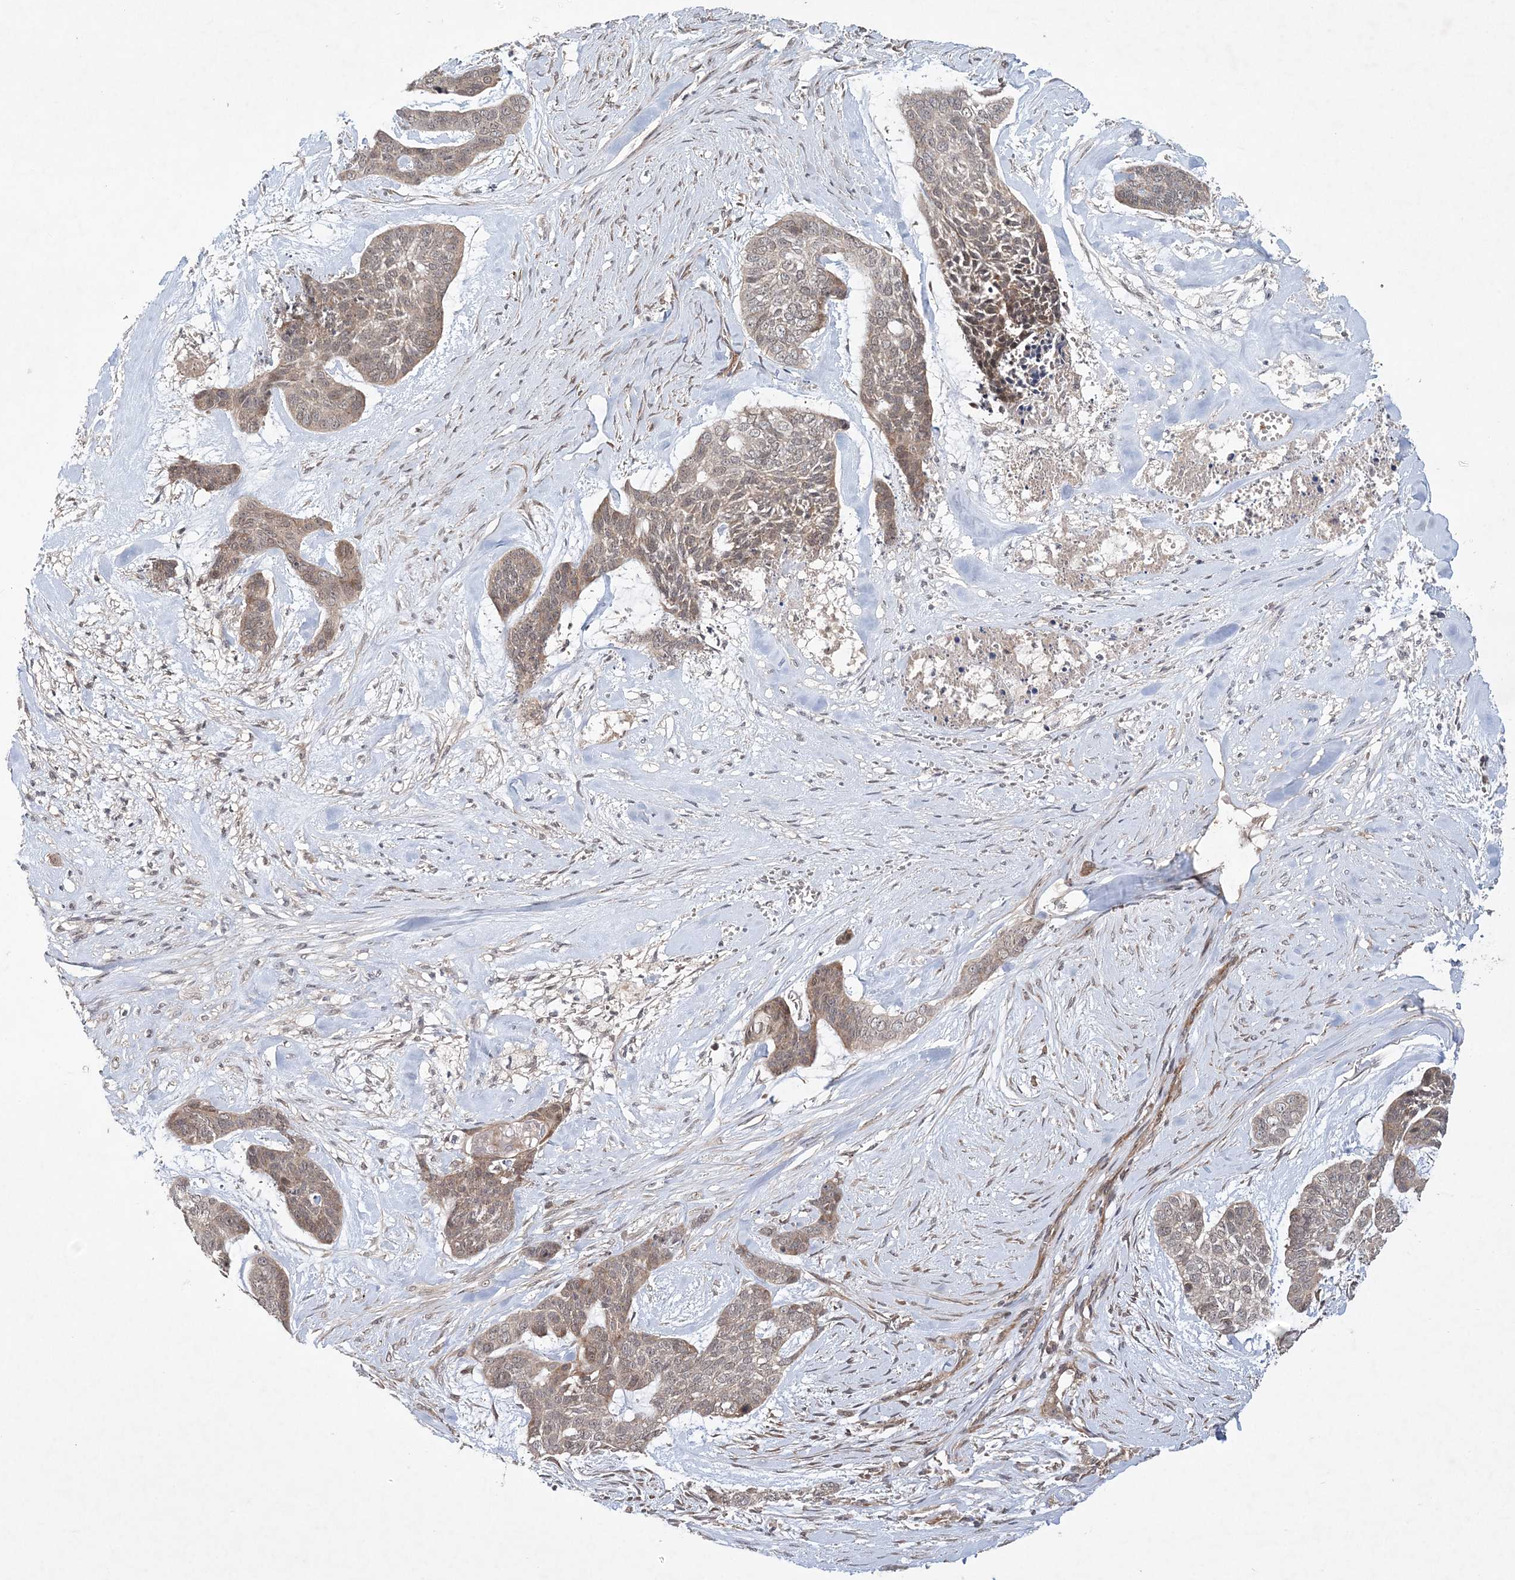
{"staining": {"intensity": "weak", "quantity": "25%-75%", "location": "cytoplasmic/membranous"}, "tissue": "skin cancer", "cell_type": "Tumor cells", "image_type": "cancer", "snomed": [{"axis": "morphology", "description": "Basal cell carcinoma"}, {"axis": "topography", "description": "Skin"}], "caption": "Protein analysis of skin cancer tissue displays weak cytoplasmic/membranous staining in about 25%-75% of tumor cells.", "gene": "UBTD2", "patient": {"sex": "female", "age": 64}}